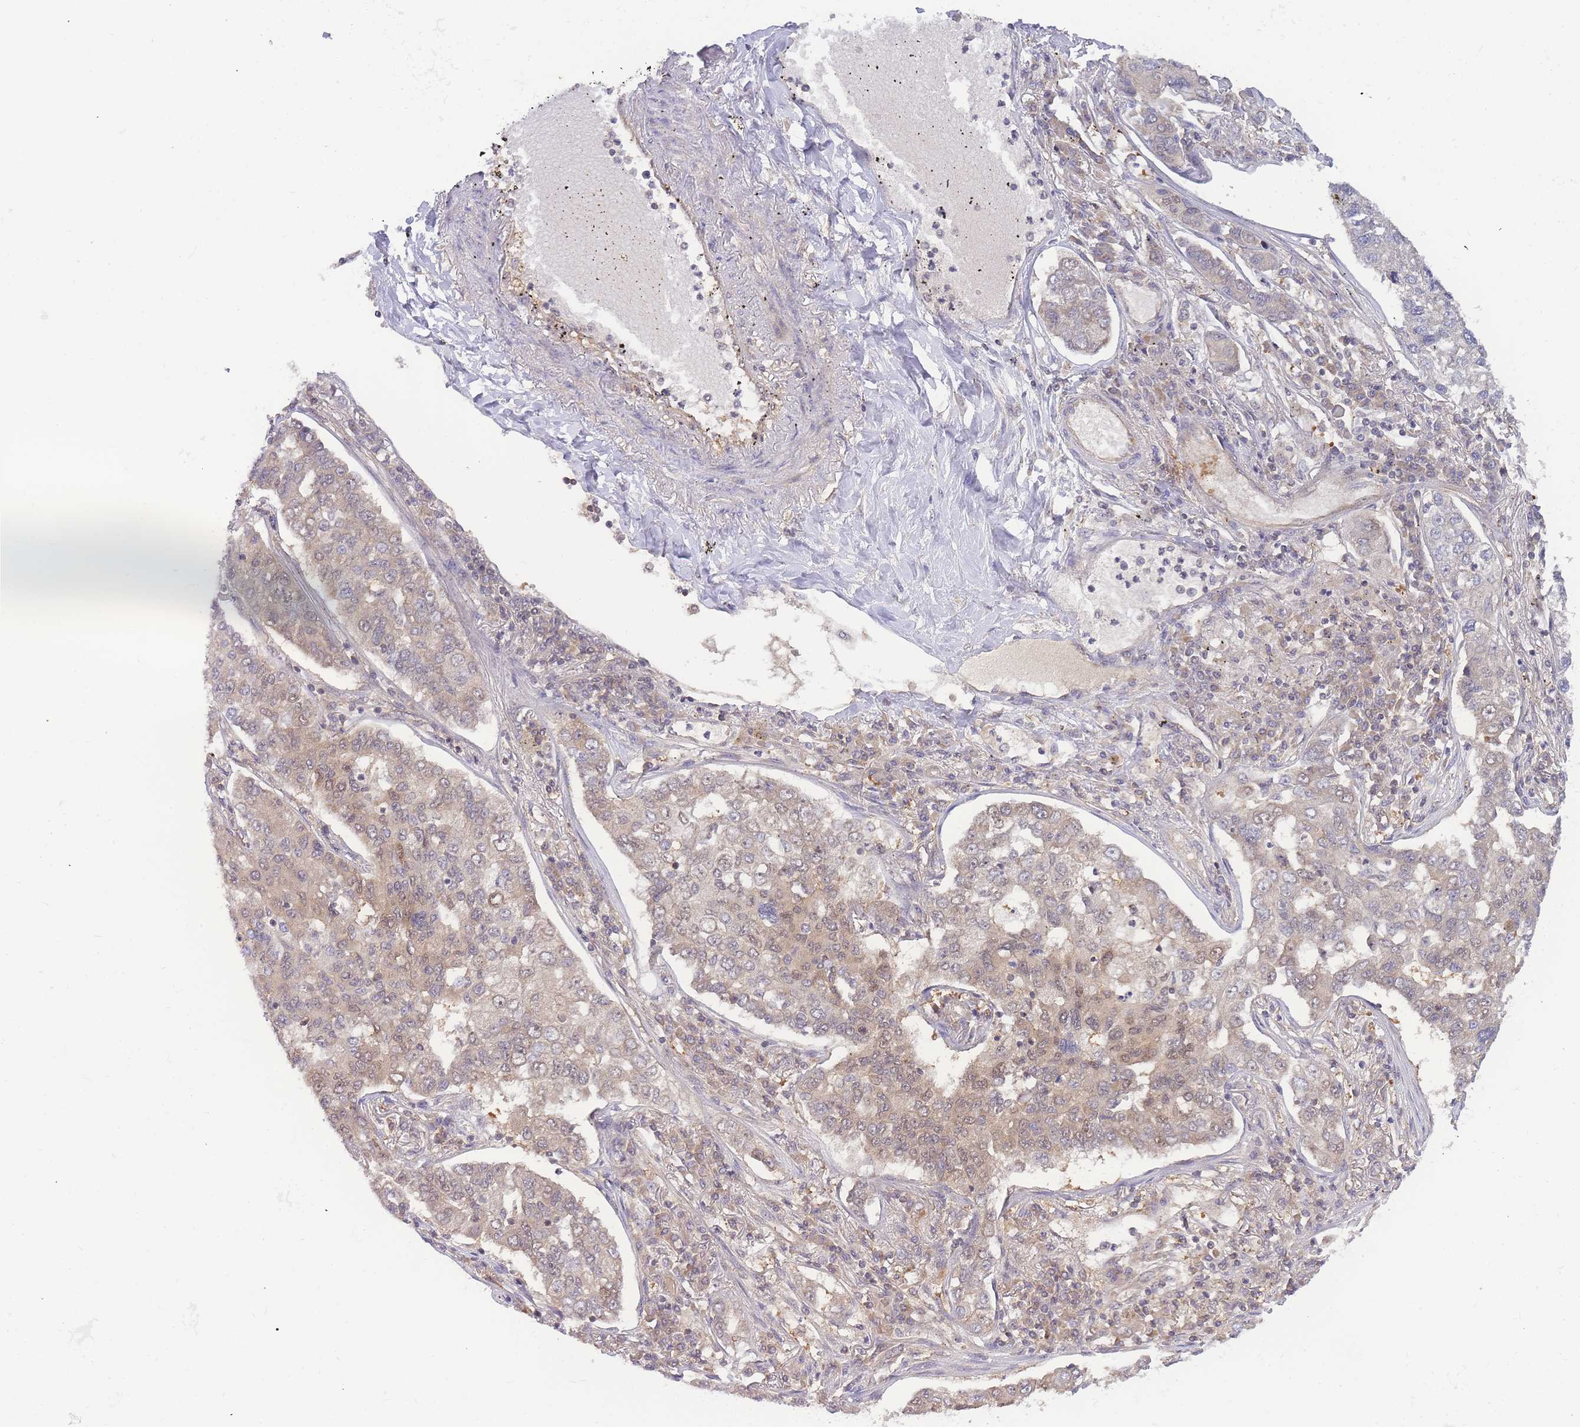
{"staining": {"intensity": "weak", "quantity": "25%-75%", "location": "cytoplasmic/membranous,nuclear"}, "tissue": "lung cancer", "cell_type": "Tumor cells", "image_type": "cancer", "snomed": [{"axis": "morphology", "description": "Adenocarcinoma, NOS"}, {"axis": "topography", "description": "Lung"}], "caption": "Immunohistochemistry (DAB (3,3'-diaminobenzidine)) staining of human lung cancer (adenocarcinoma) demonstrates weak cytoplasmic/membranous and nuclear protein positivity in about 25%-75% of tumor cells.", "gene": "KIAA1191", "patient": {"sex": "male", "age": 49}}